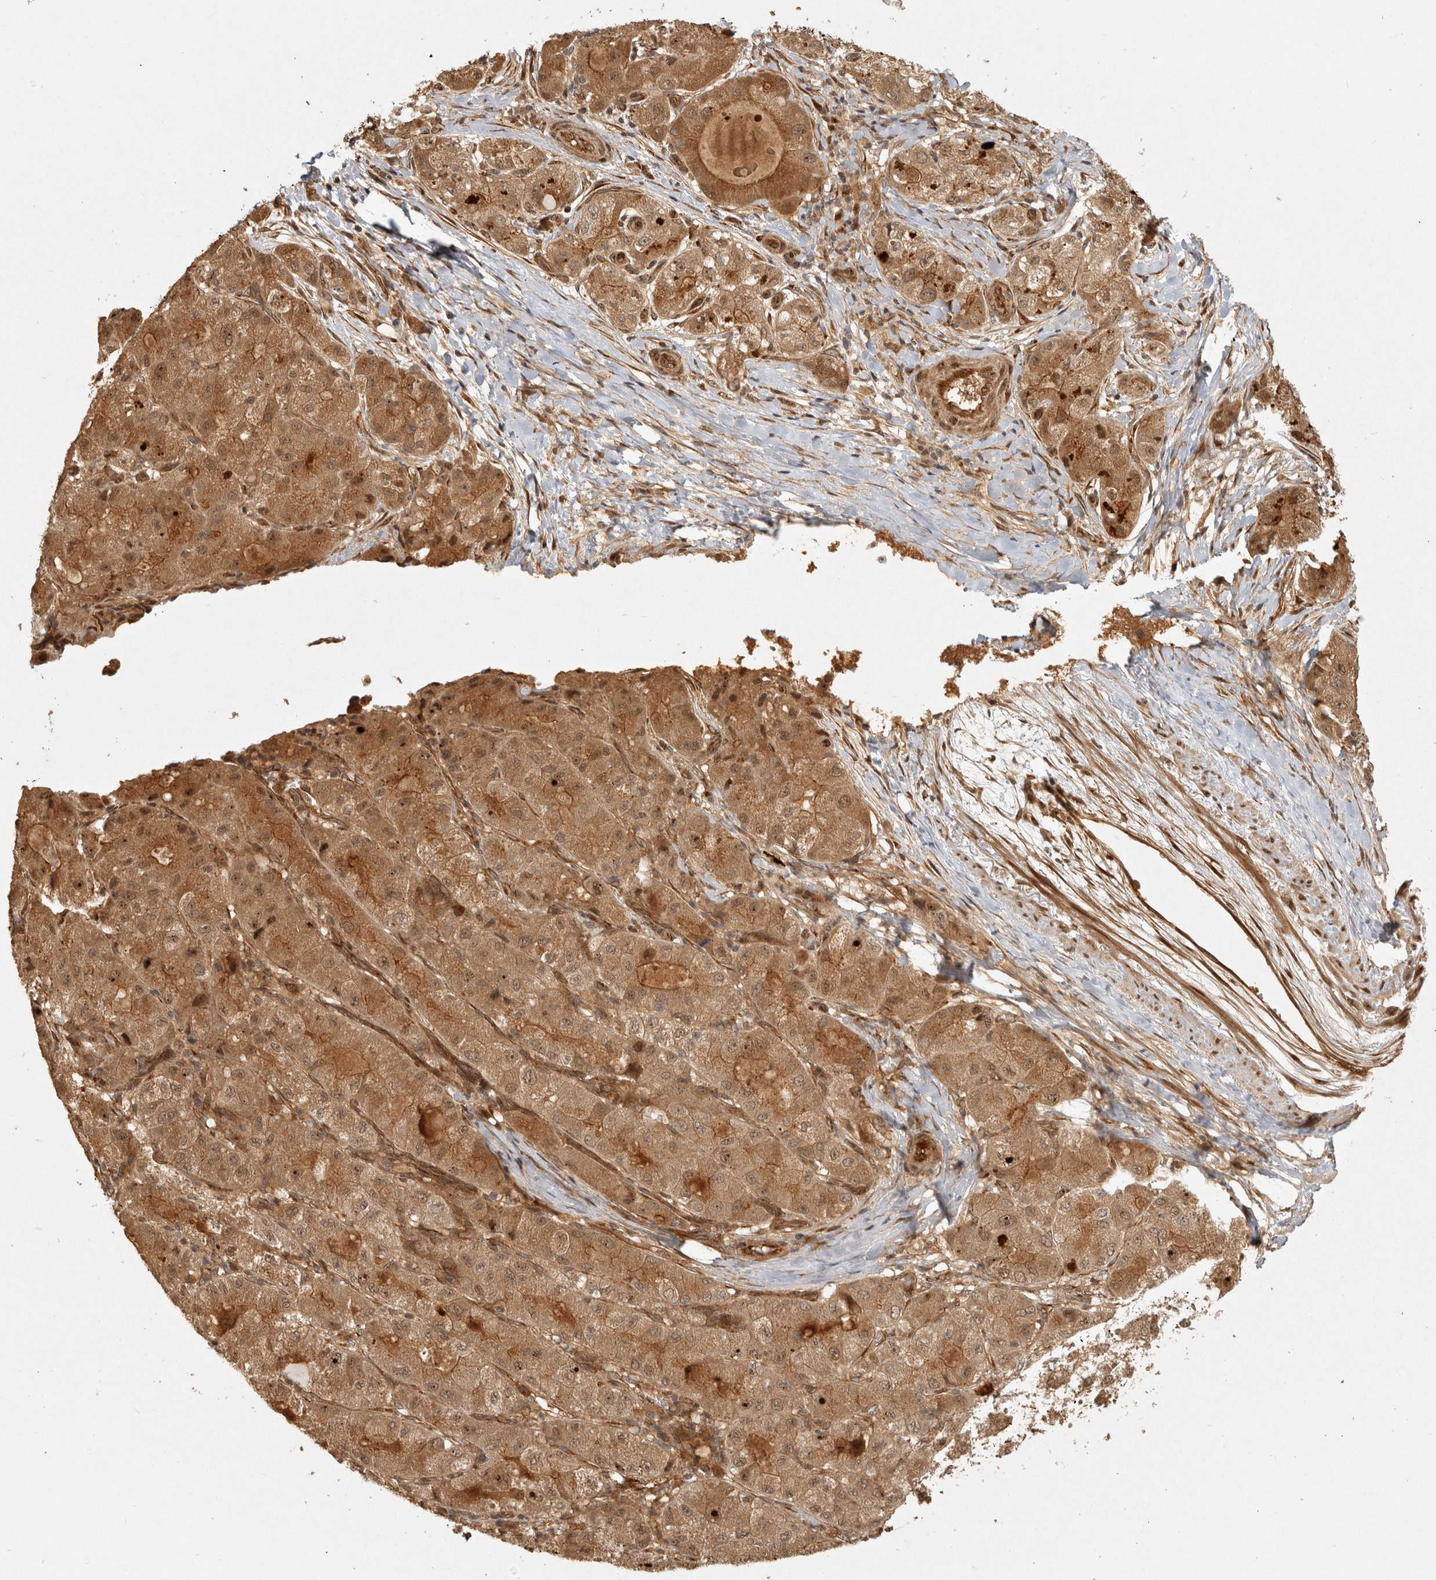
{"staining": {"intensity": "moderate", "quantity": ">75%", "location": "cytoplasmic/membranous"}, "tissue": "liver cancer", "cell_type": "Tumor cells", "image_type": "cancer", "snomed": [{"axis": "morphology", "description": "Carcinoma, Hepatocellular, NOS"}, {"axis": "topography", "description": "Liver"}], "caption": "High-power microscopy captured an immunohistochemistry (IHC) histopathology image of liver cancer, revealing moderate cytoplasmic/membranous staining in about >75% of tumor cells.", "gene": "CAMSAP2", "patient": {"sex": "male", "age": 80}}